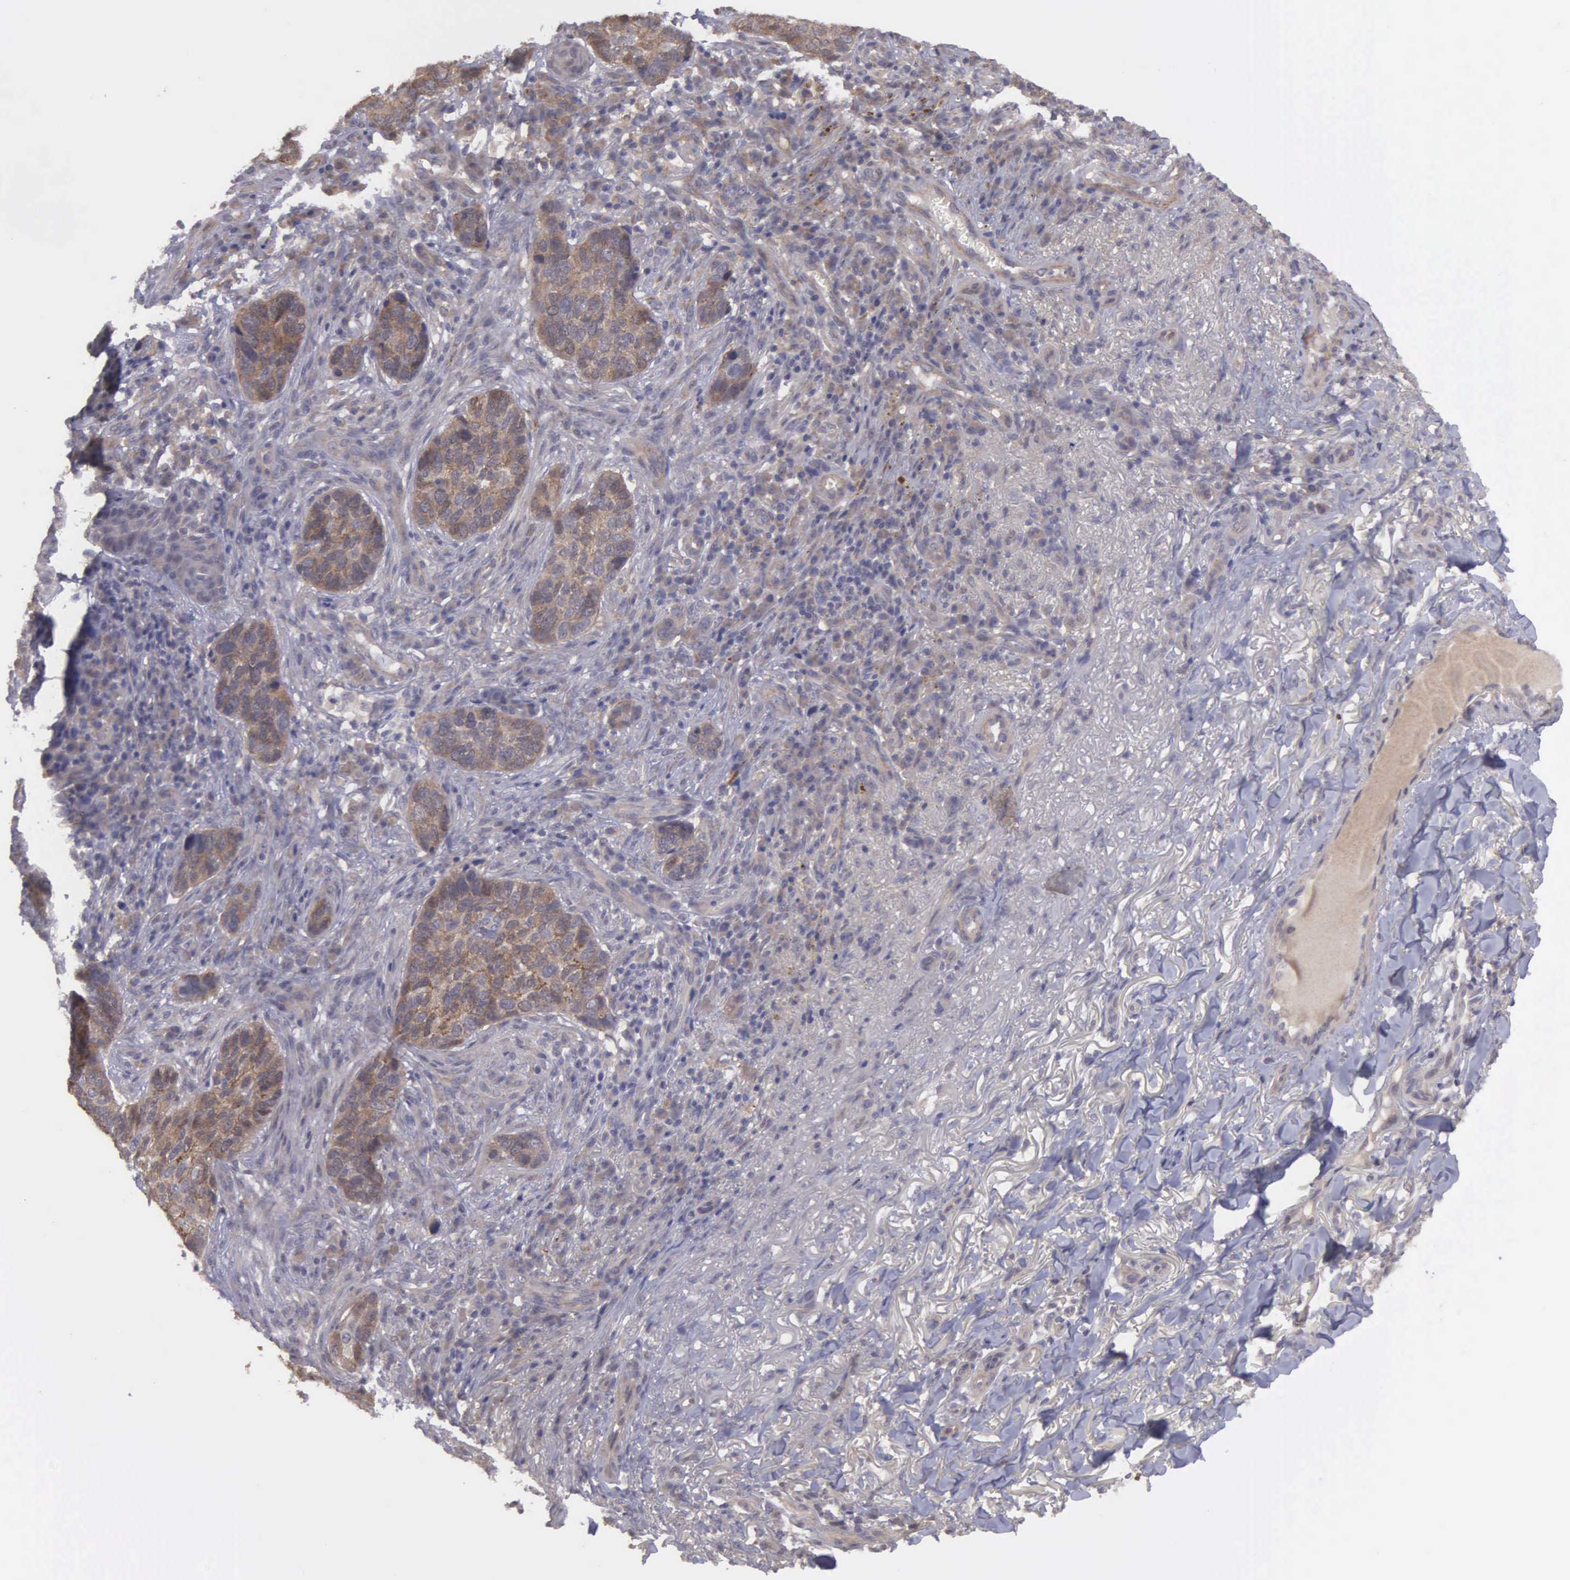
{"staining": {"intensity": "moderate", "quantity": ">75%", "location": "cytoplasmic/membranous"}, "tissue": "skin cancer", "cell_type": "Tumor cells", "image_type": "cancer", "snomed": [{"axis": "morphology", "description": "Basal cell carcinoma"}, {"axis": "topography", "description": "Skin"}], "caption": "Basal cell carcinoma (skin) was stained to show a protein in brown. There is medium levels of moderate cytoplasmic/membranous expression in about >75% of tumor cells.", "gene": "RTL10", "patient": {"sex": "male", "age": 81}}